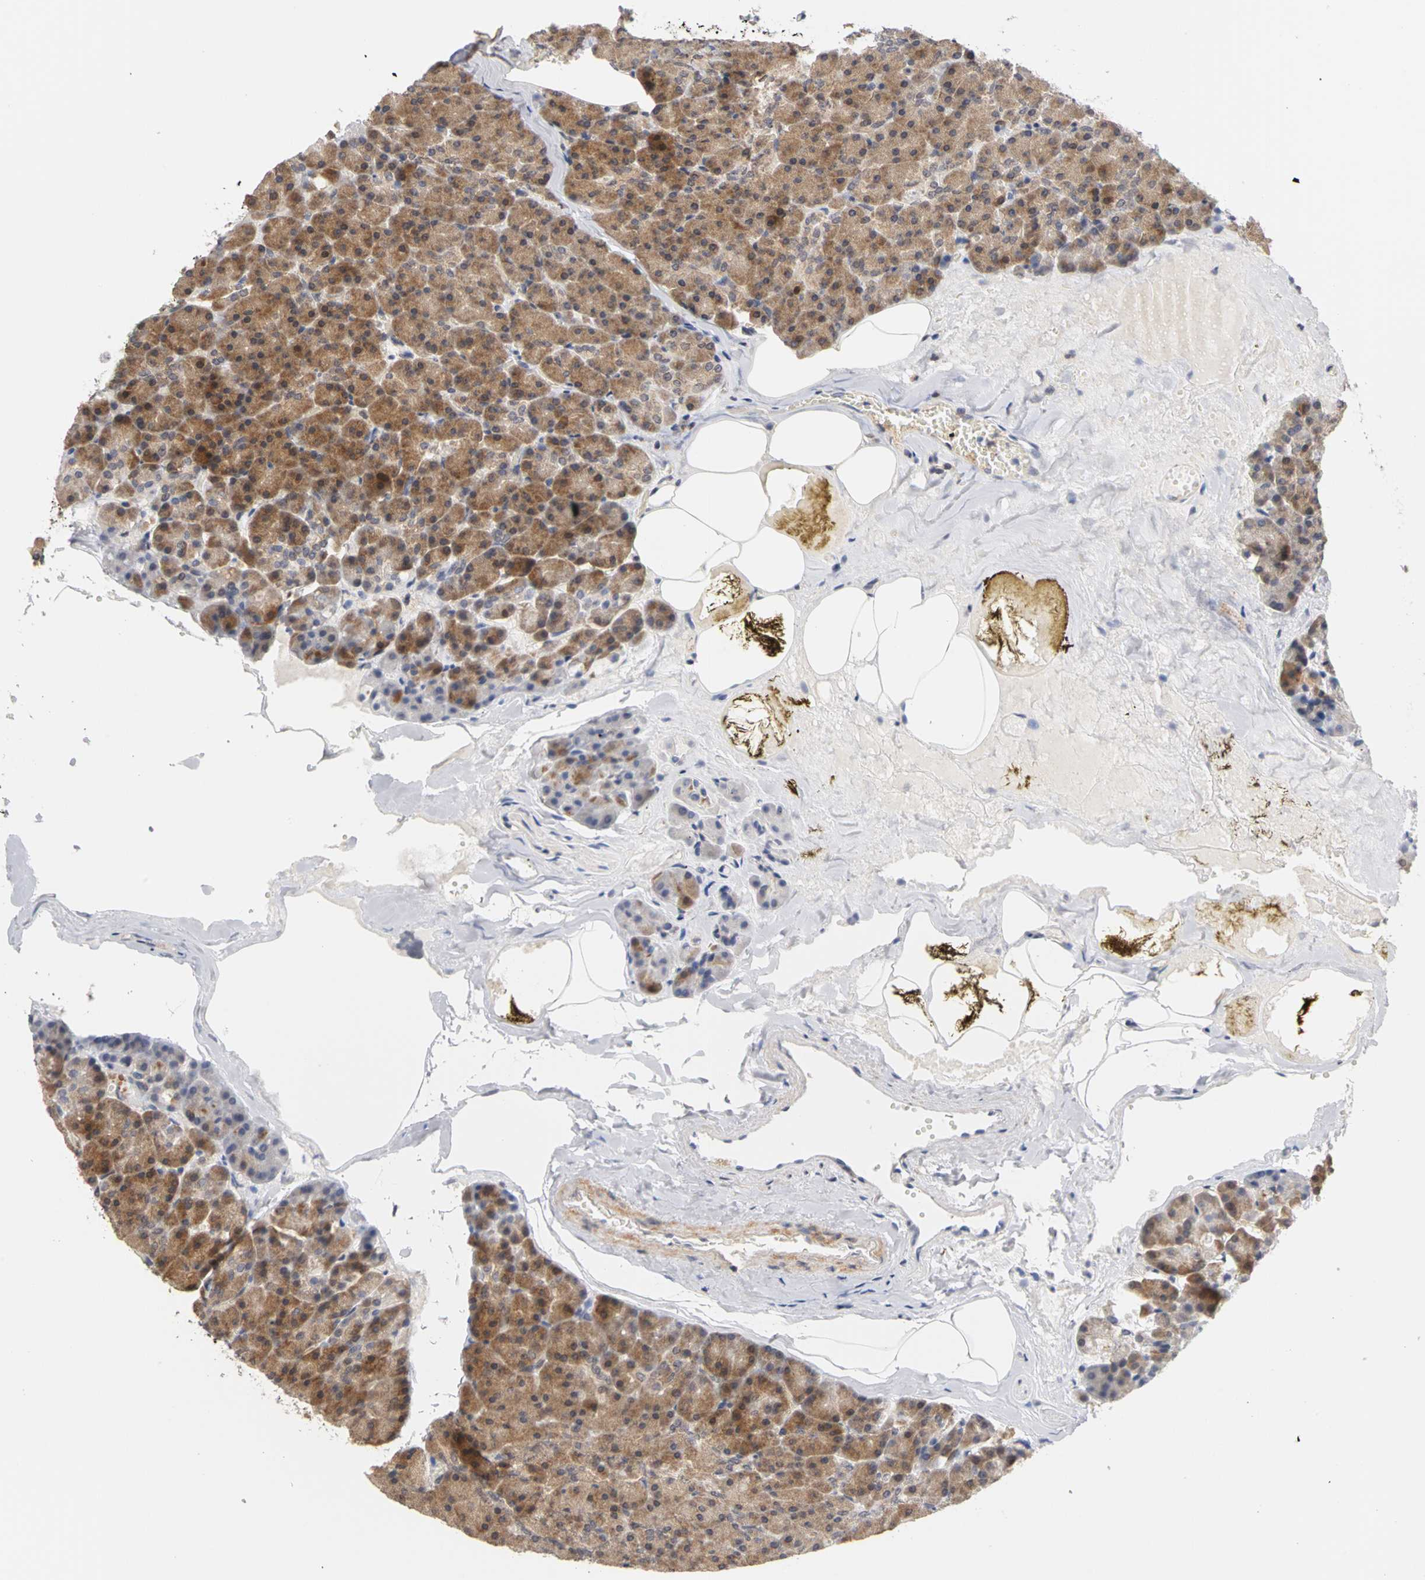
{"staining": {"intensity": "strong", "quantity": ">75%", "location": "cytoplasmic/membranous,nuclear"}, "tissue": "pancreas", "cell_type": "Exocrine glandular cells", "image_type": "normal", "snomed": [{"axis": "morphology", "description": "Normal tissue, NOS"}, {"axis": "topography", "description": "Pancreas"}], "caption": "Strong cytoplasmic/membranous,nuclear expression for a protein is appreciated in approximately >75% of exocrine glandular cells of benign pancreas using immunohistochemistry (IHC).", "gene": "UBE2M", "patient": {"sex": "female", "age": 35}}